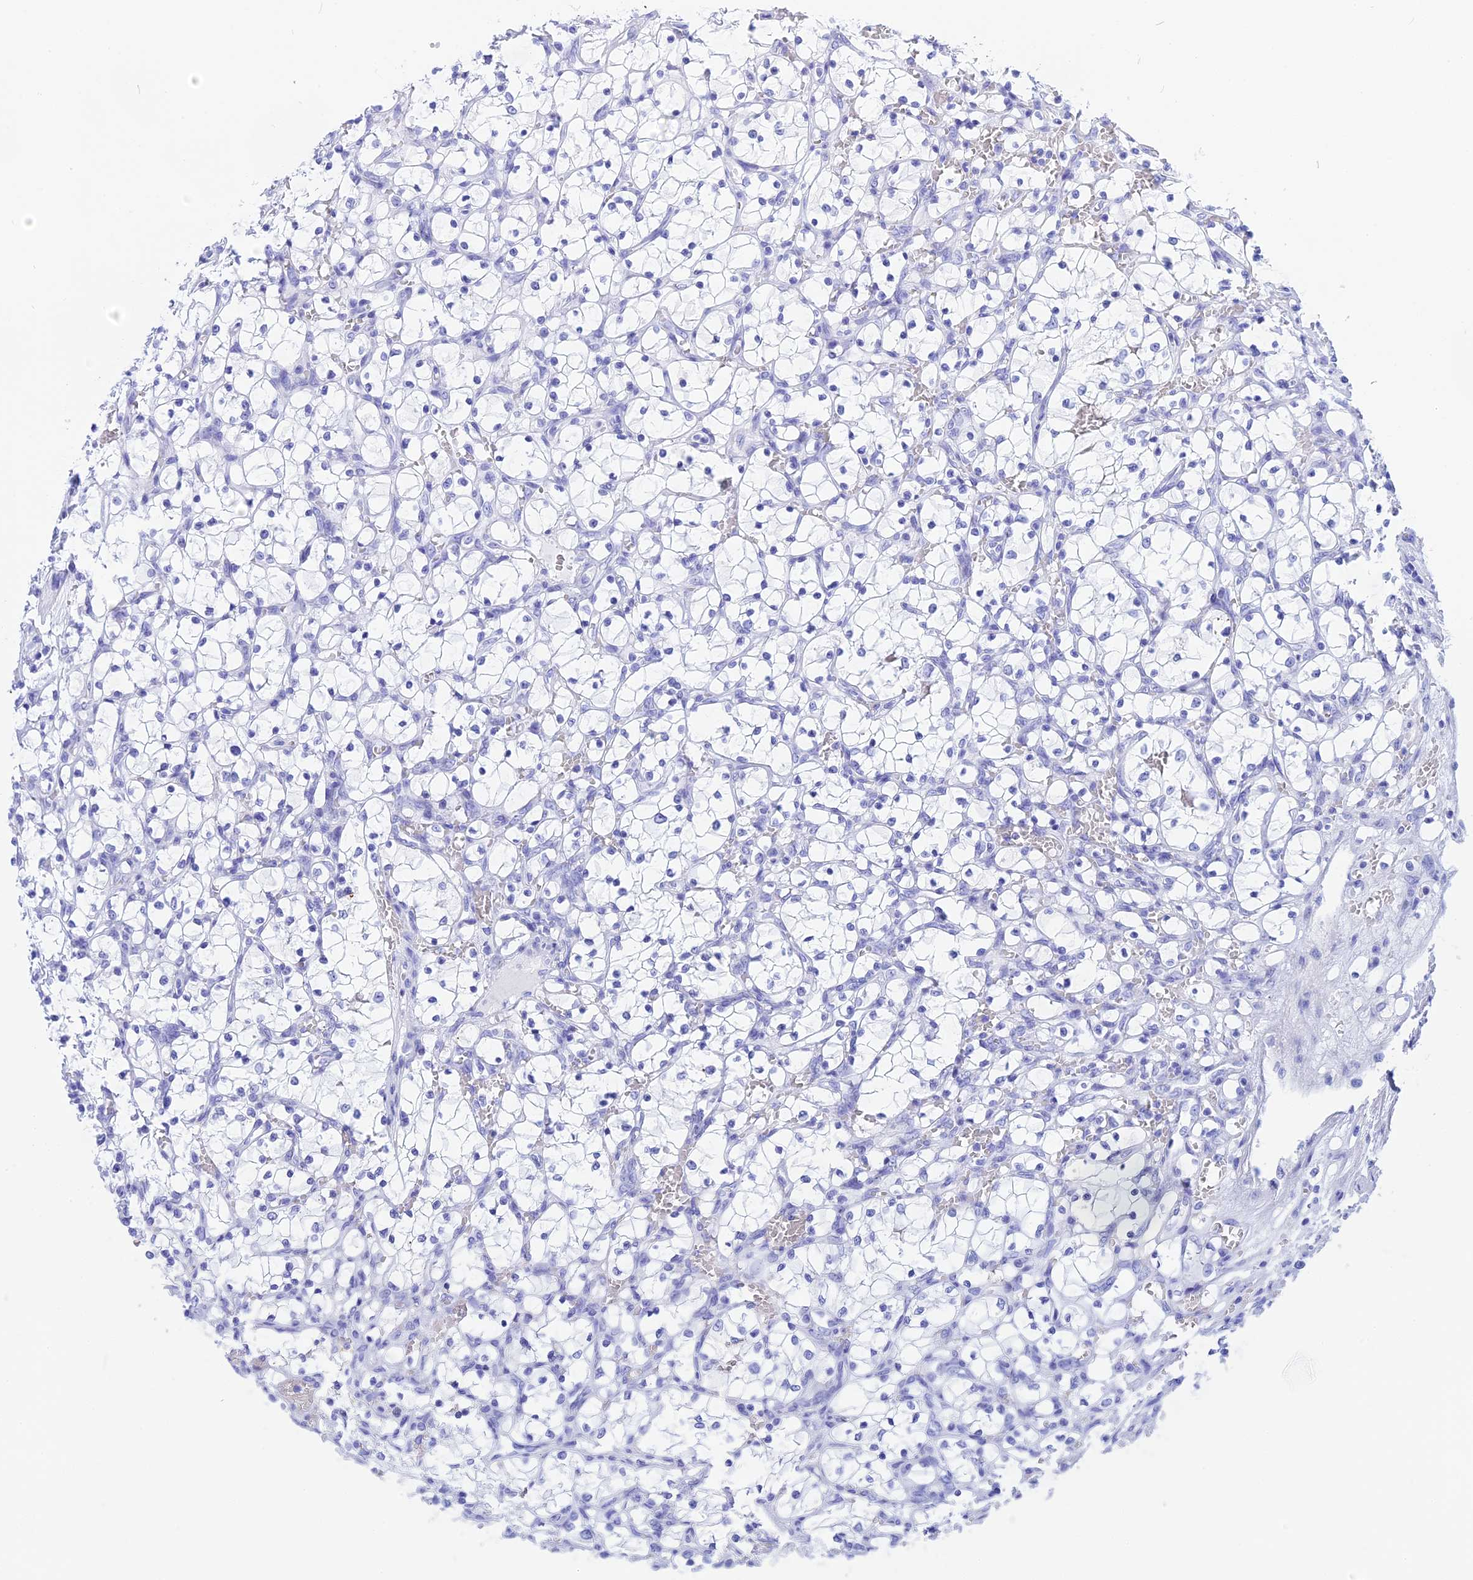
{"staining": {"intensity": "negative", "quantity": "none", "location": "none"}, "tissue": "renal cancer", "cell_type": "Tumor cells", "image_type": "cancer", "snomed": [{"axis": "morphology", "description": "Adenocarcinoma, NOS"}, {"axis": "topography", "description": "Kidney"}], "caption": "Immunohistochemistry (IHC) of human renal cancer reveals no staining in tumor cells. The staining is performed using DAB brown chromogen with nuclei counter-stained in using hematoxylin.", "gene": "ISCA1", "patient": {"sex": "female", "age": 69}}